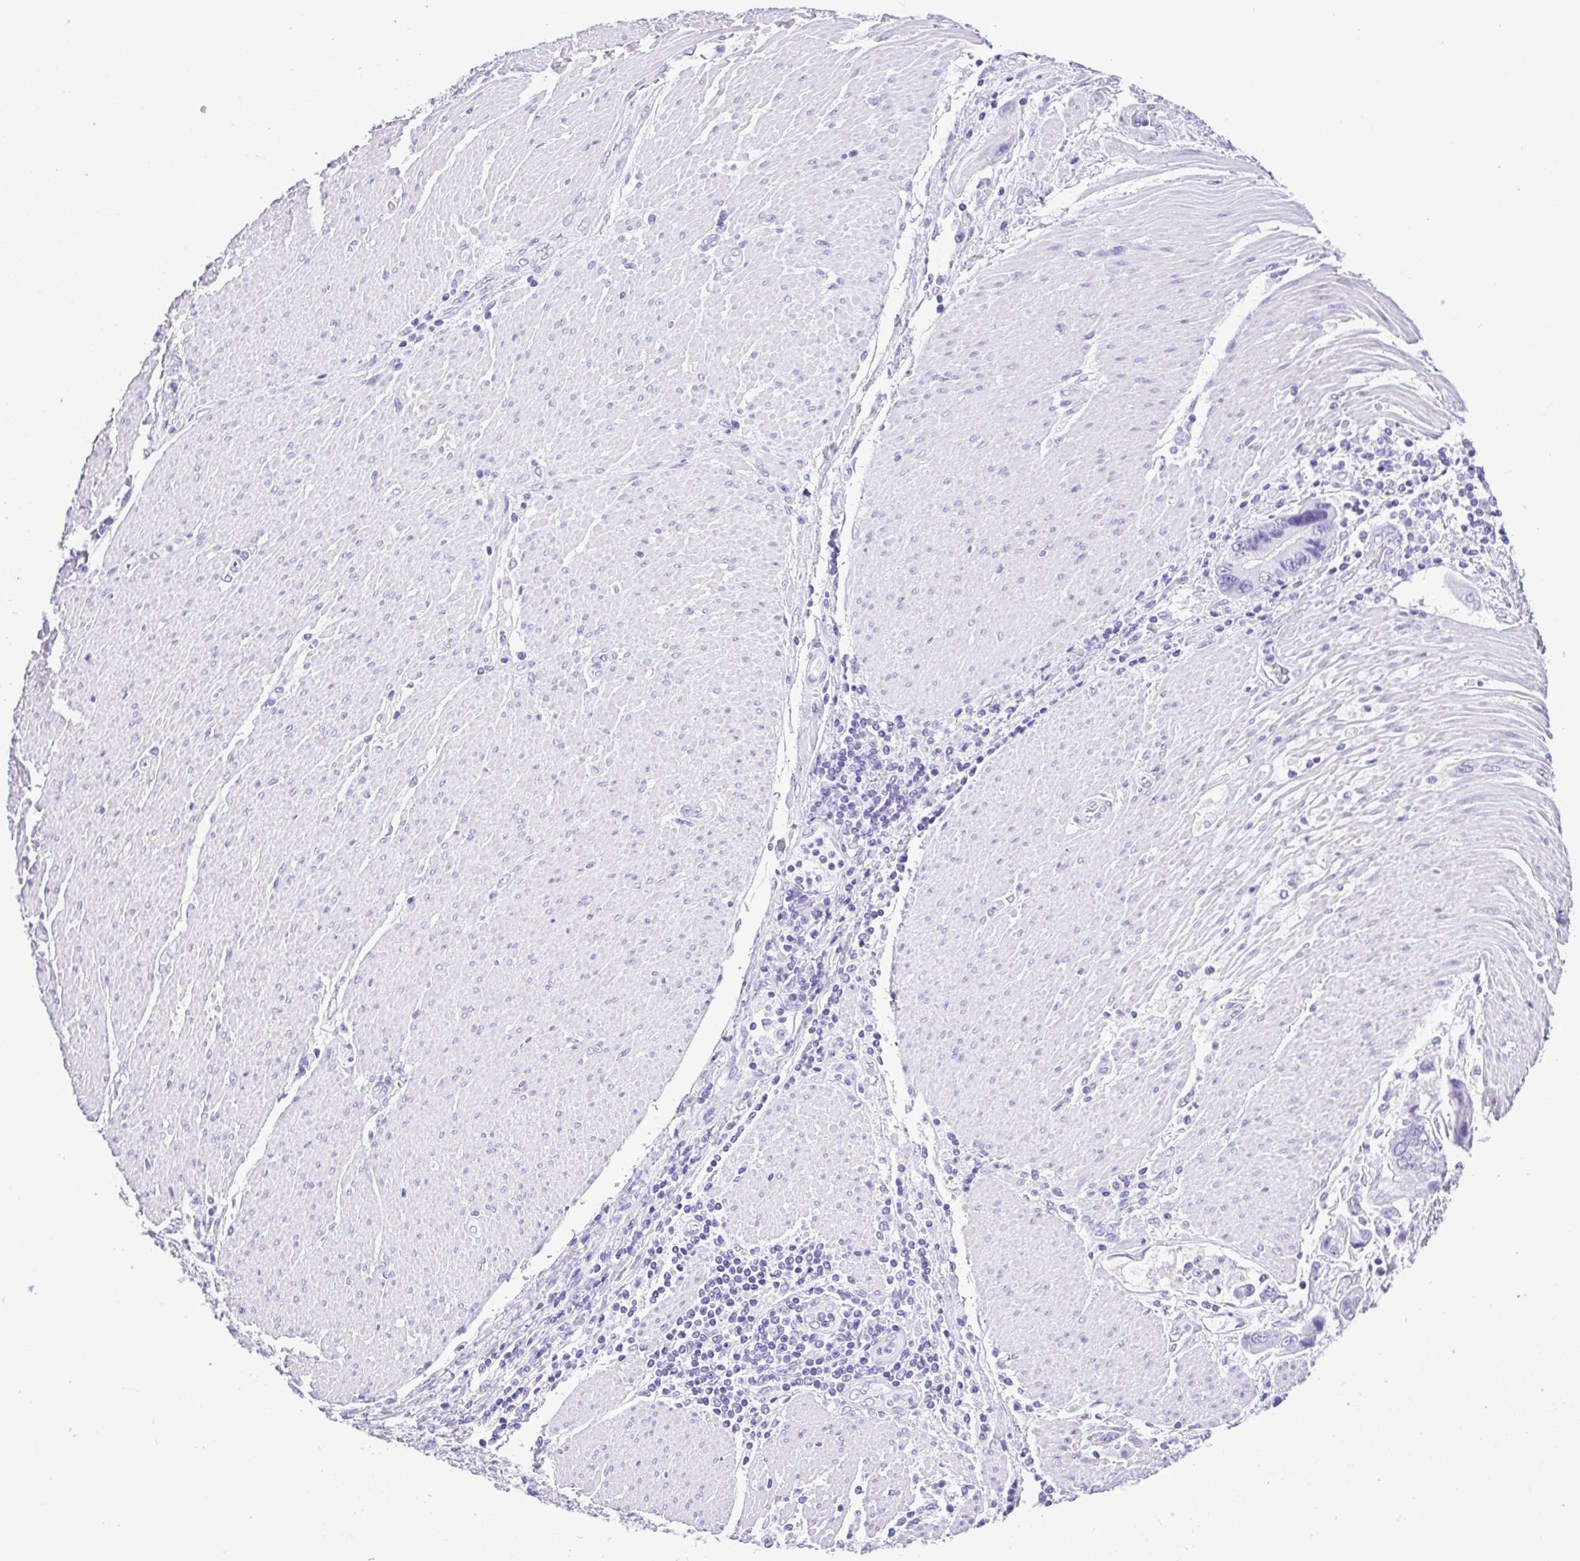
{"staining": {"intensity": "negative", "quantity": "none", "location": "none"}, "tissue": "stomach cancer", "cell_type": "Tumor cells", "image_type": "cancer", "snomed": [{"axis": "morphology", "description": "Adenocarcinoma, NOS"}, {"axis": "topography", "description": "Pancreas"}, {"axis": "topography", "description": "Stomach, upper"}], "caption": "High power microscopy image of an IHC histopathology image of stomach adenocarcinoma, revealing no significant staining in tumor cells.", "gene": "OVGP1", "patient": {"sex": "male", "age": 77}}